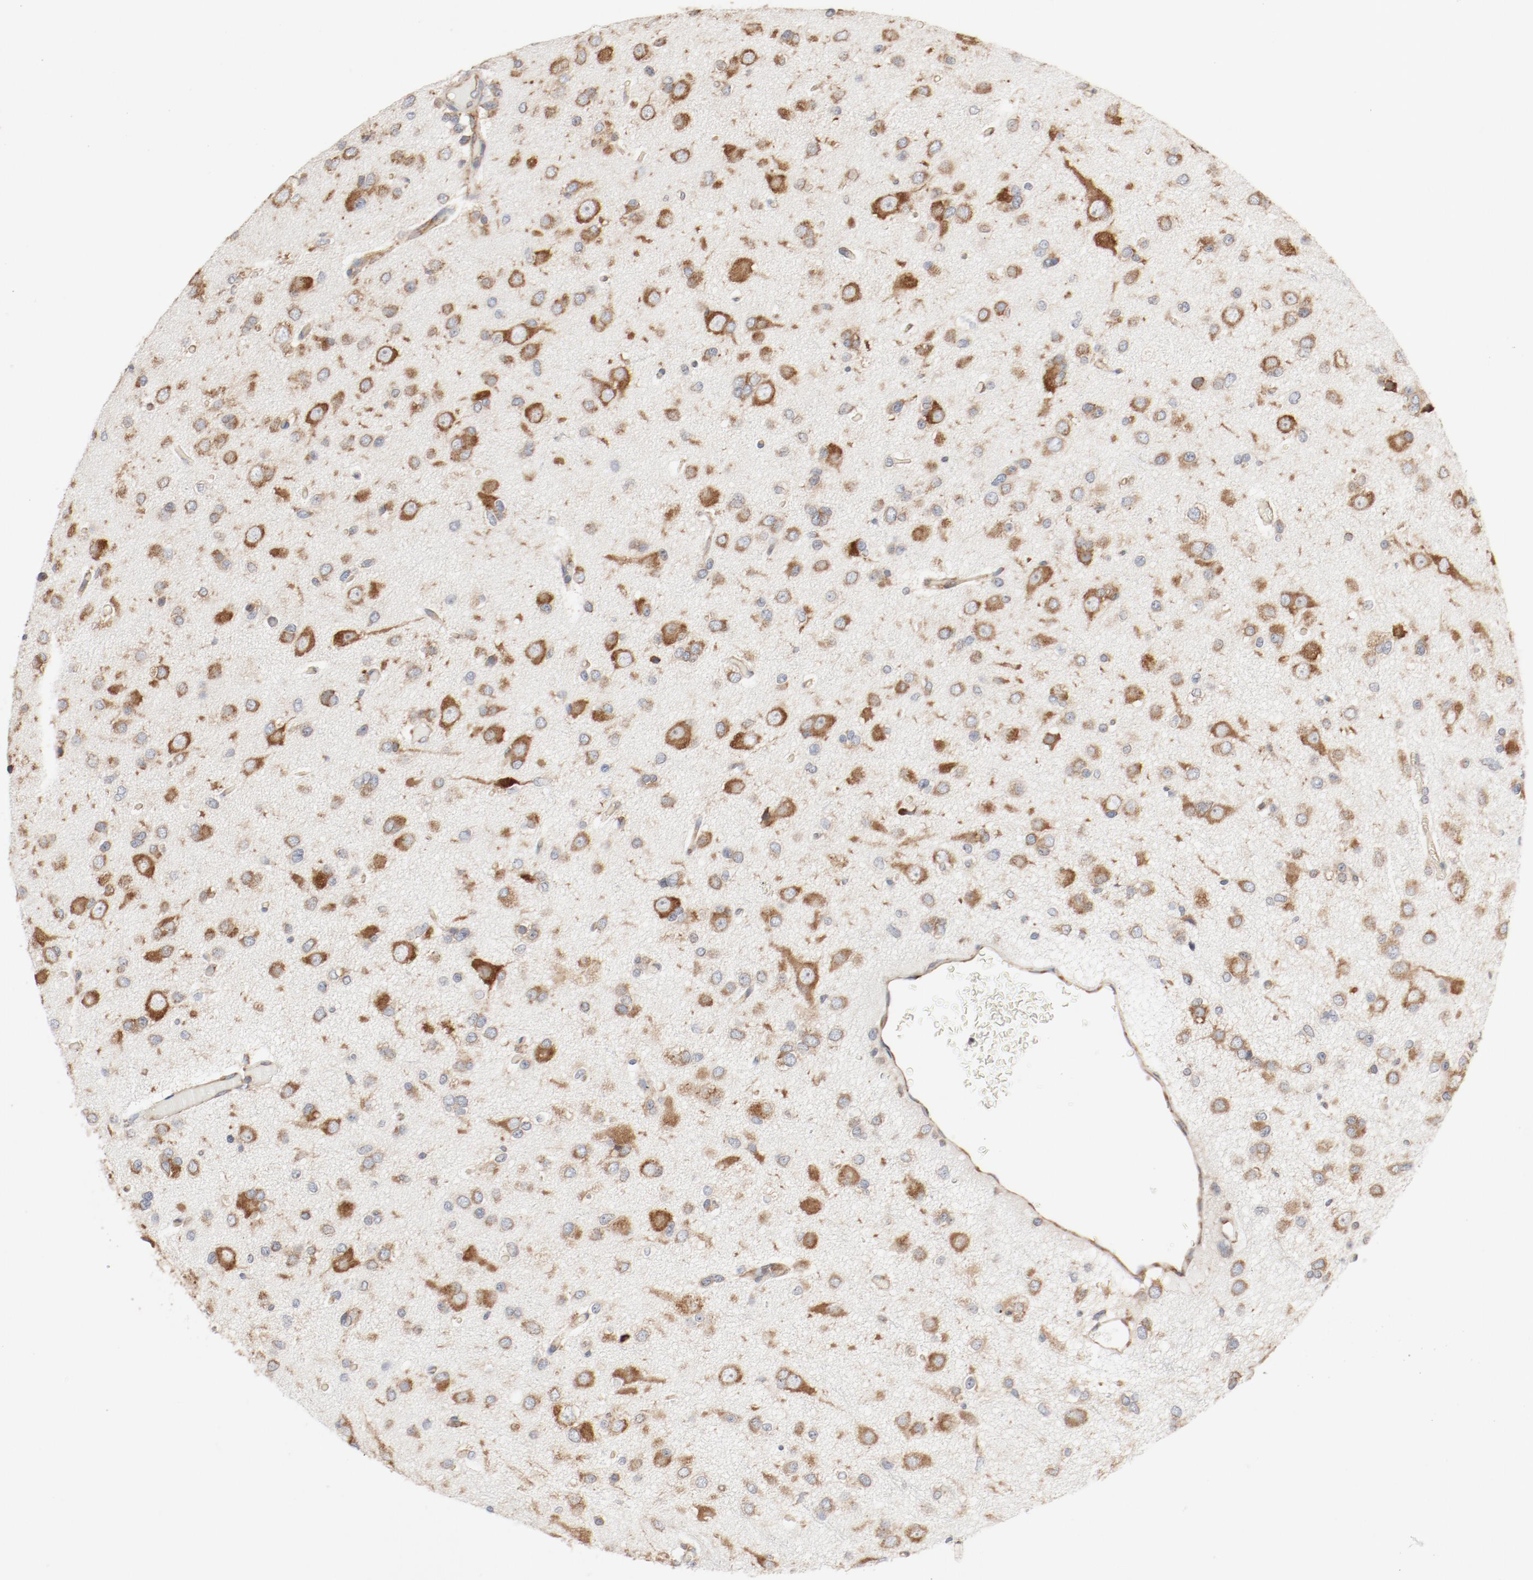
{"staining": {"intensity": "moderate", "quantity": ">75%", "location": "cytoplasmic/membranous"}, "tissue": "glioma", "cell_type": "Tumor cells", "image_type": "cancer", "snomed": [{"axis": "morphology", "description": "Glioma, malignant, Low grade"}, {"axis": "topography", "description": "Brain"}], "caption": "Human glioma stained with a protein marker displays moderate staining in tumor cells.", "gene": "RPS6", "patient": {"sex": "male", "age": 42}}